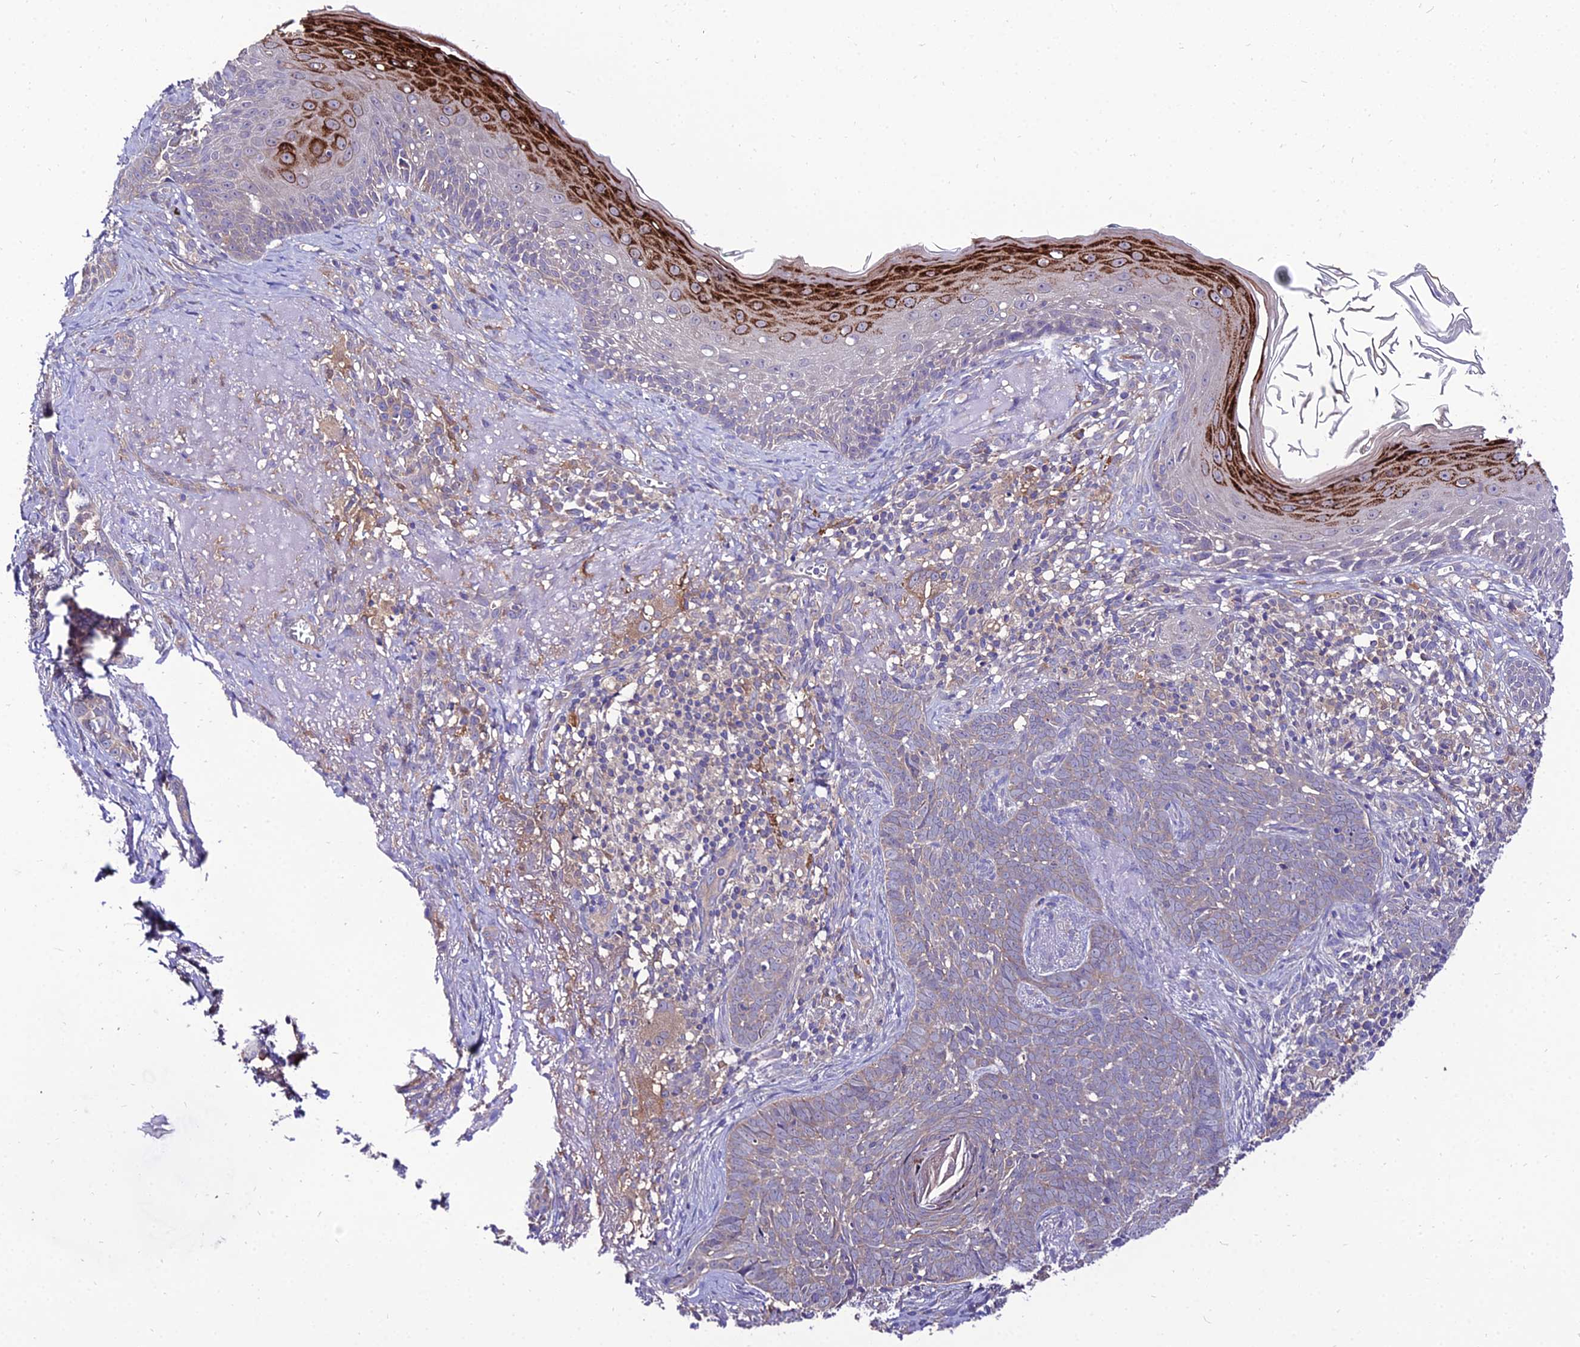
{"staining": {"intensity": "negative", "quantity": "none", "location": "none"}, "tissue": "skin cancer", "cell_type": "Tumor cells", "image_type": "cancer", "snomed": [{"axis": "morphology", "description": "Basal cell carcinoma"}, {"axis": "topography", "description": "Skin"}], "caption": "DAB immunohistochemical staining of skin cancer (basal cell carcinoma) shows no significant staining in tumor cells.", "gene": "C2orf69", "patient": {"sex": "female", "age": 76}}